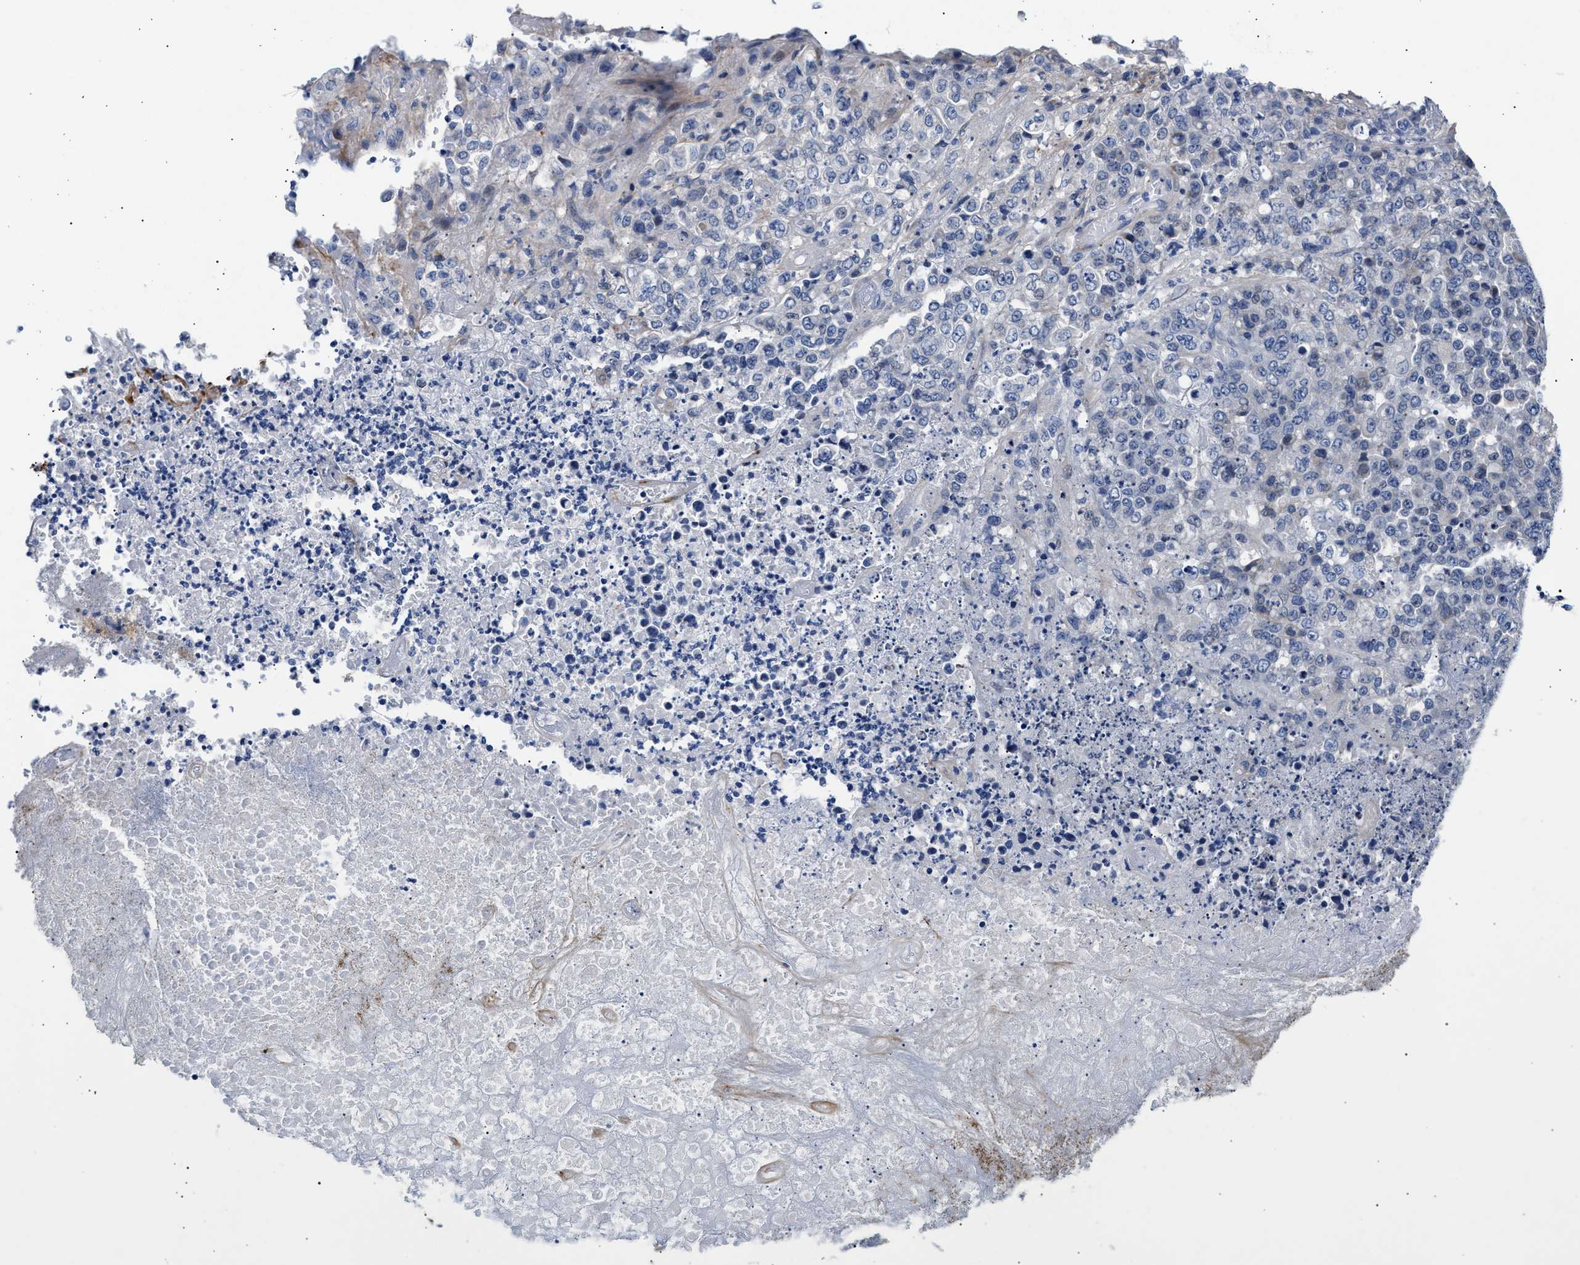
{"staining": {"intensity": "negative", "quantity": "none", "location": "none"}, "tissue": "stomach cancer", "cell_type": "Tumor cells", "image_type": "cancer", "snomed": [{"axis": "morphology", "description": "Adenocarcinoma, NOS"}, {"axis": "topography", "description": "Stomach"}], "caption": "Immunohistochemistry (IHC) of stomach cancer (adenocarcinoma) exhibits no expression in tumor cells. (DAB (3,3'-diaminobenzidine) IHC with hematoxylin counter stain).", "gene": "ACTL7B", "patient": {"sex": "female", "age": 73}}